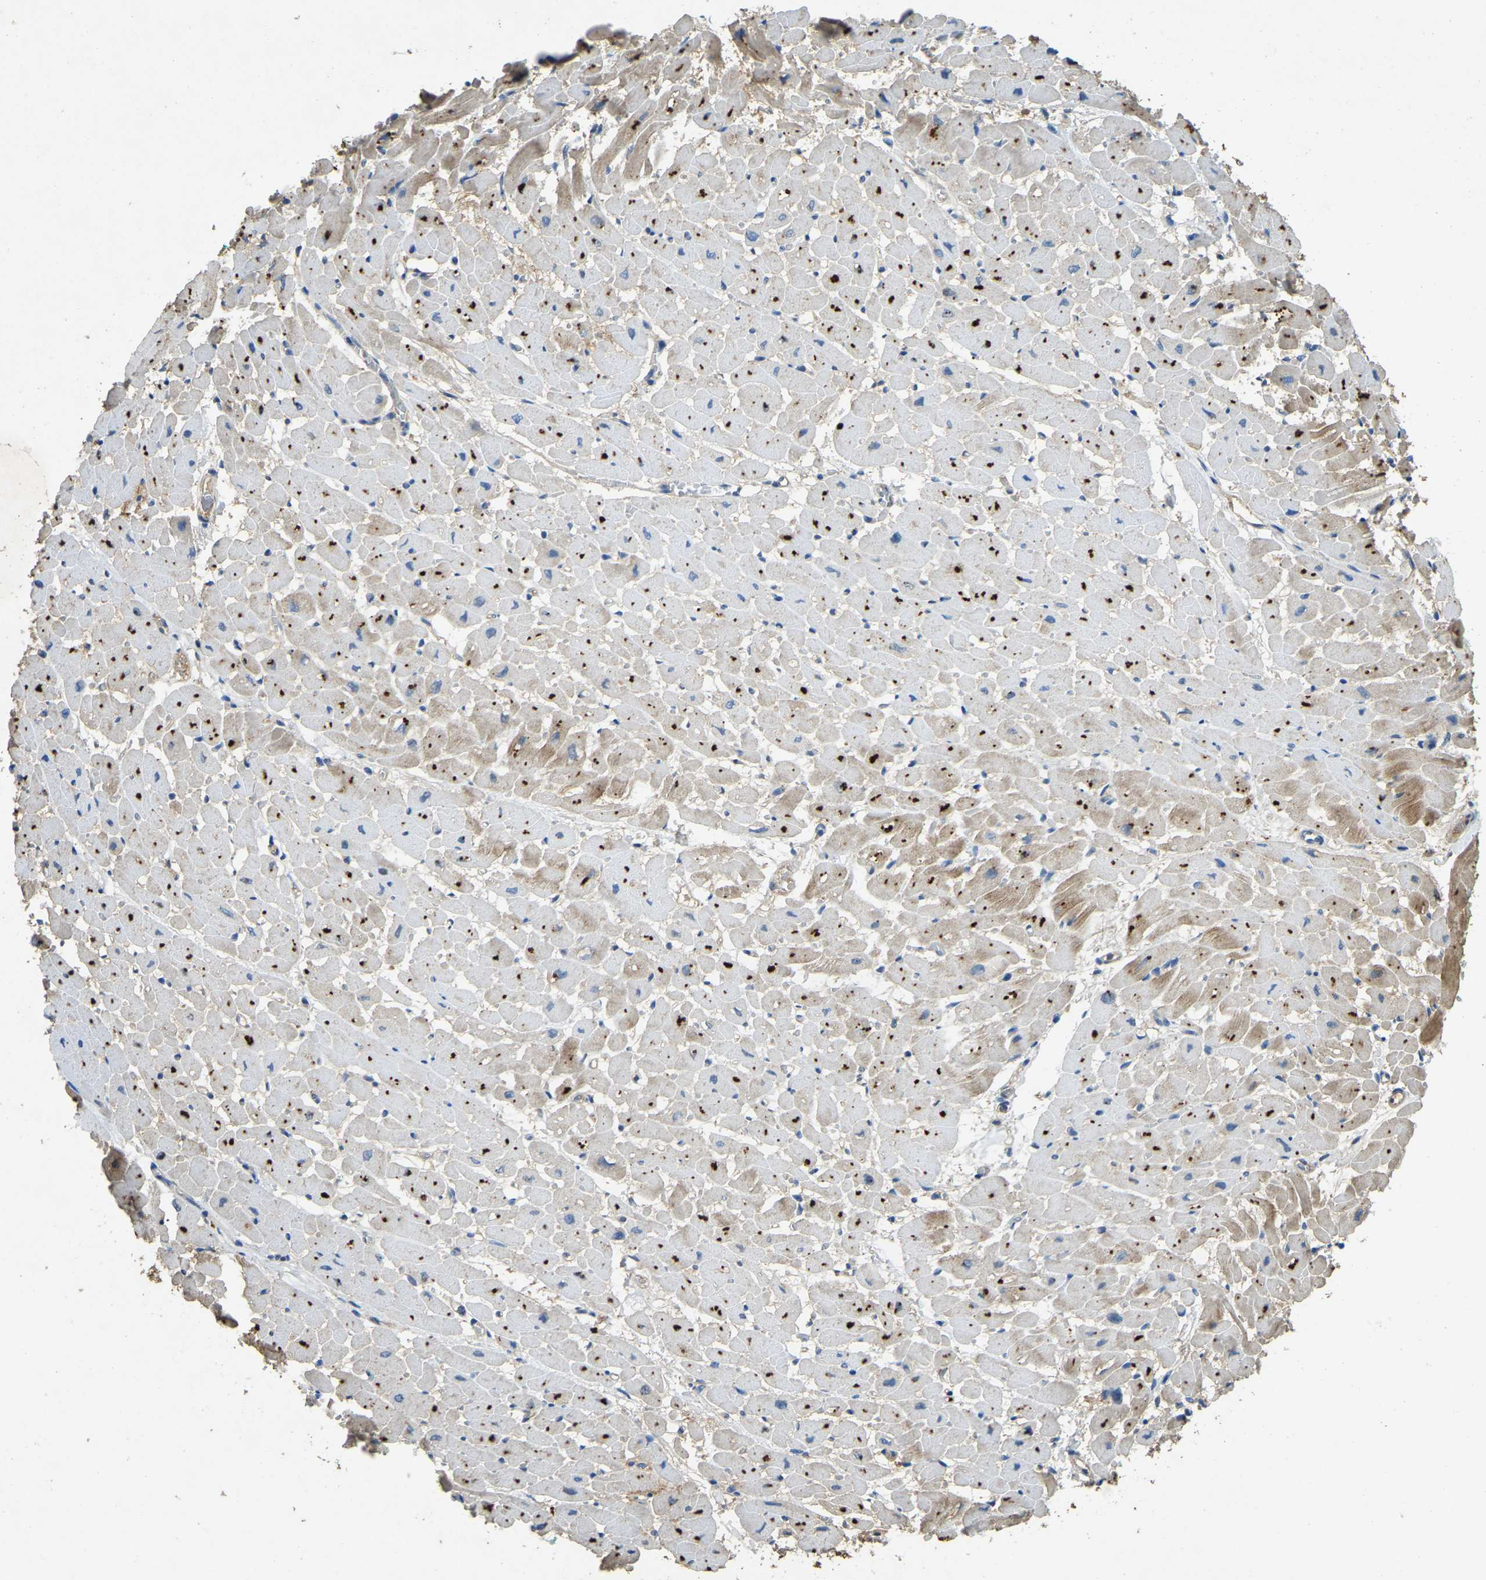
{"staining": {"intensity": "strong", "quantity": "25%-75%", "location": "cytoplasmic/membranous"}, "tissue": "heart muscle", "cell_type": "Cardiomyocytes", "image_type": "normal", "snomed": [{"axis": "morphology", "description": "Normal tissue, NOS"}, {"axis": "topography", "description": "Heart"}], "caption": "Immunohistochemical staining of benign heart muscle exhibits high levels of strong cytoplasmic/membranous staining in approximately 25%-75% of cardiomyocytes. (brown staining indicates protein expression, while blue staining denotes nuclei).", "gene": "ATP8B1", "patient": {"sex": "male", "age": 45}}